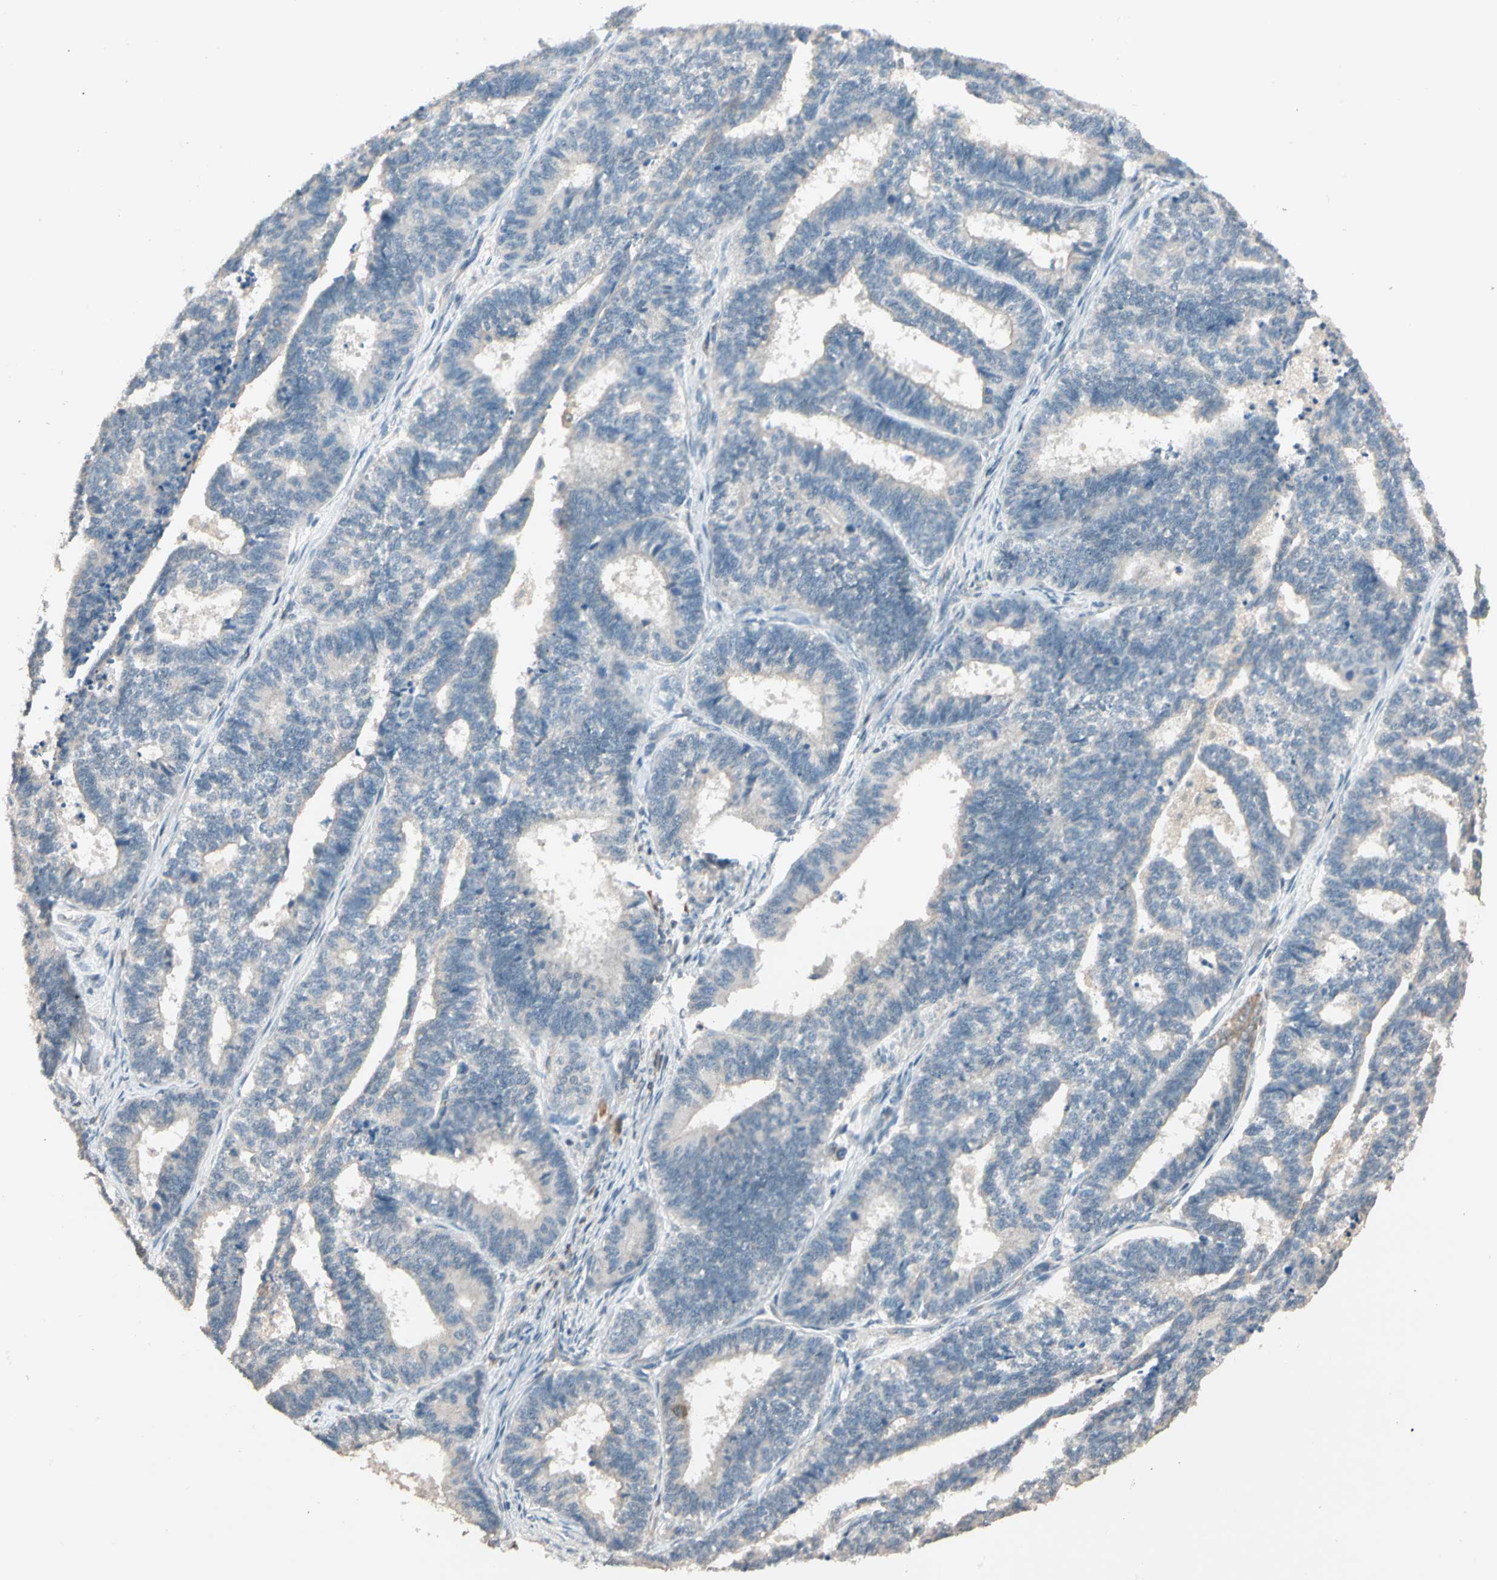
{"staining": {"intensity": "negative", "quantity": "none", "location": "none"}, "tissue": "endometrial cancer", "cell_type": "Tumor cells", "image_type": "cancer", "snomed": [{"axis": "morphology", "description": "Adenocarcinoma, NOS"}, {"axis": "topography", "description": "Endometrium"}], "caption": "Immunohistochemistry histopathology image of endometrial cancer stained for a protein (brown), which reveals no expression in tumor cells.", "gene": "MAP3K7", "patient": {"sex": "female", "age": 70}}